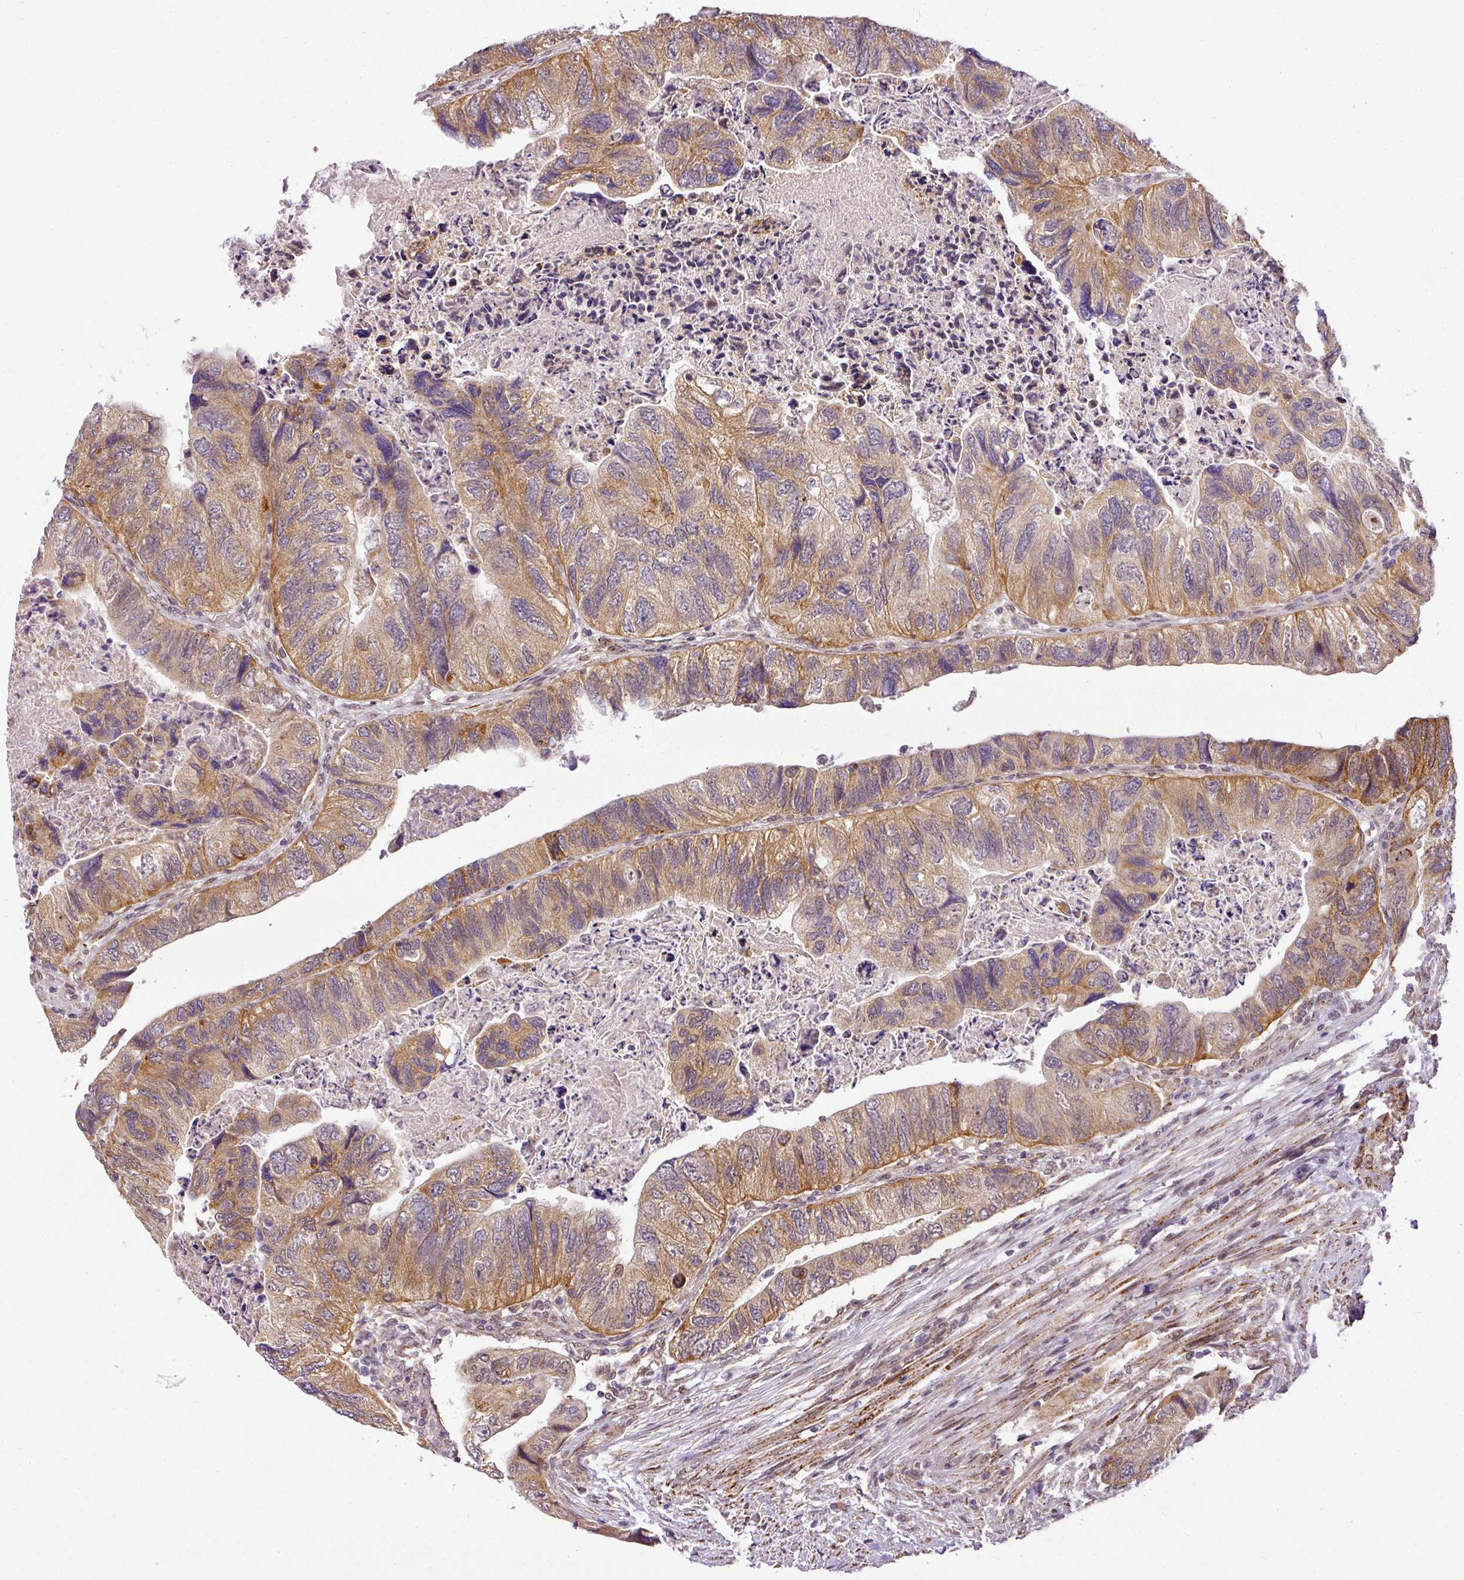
{"staining": {"intensity": "moderate", "quantity": ">75%", "location": "cytoplasmic/membranous"}, "tissue": "colorectal cancer", "cell_type": "Tumor cells", "image_type": "cancer", "snomed": [{"axis": "morphology", "description": "Adenocarcinoma, NOS"}, {"axis": "topography", "description": "Rectum"}], "caption": "Protein analysis of adenocarcinoma (colorectal) tissue displays moderate cytoplasmic/membranous positivity in about >75% of tumor cells.", "gene": "C1orf226", "patient": {"sex": "male", "age": 63}}